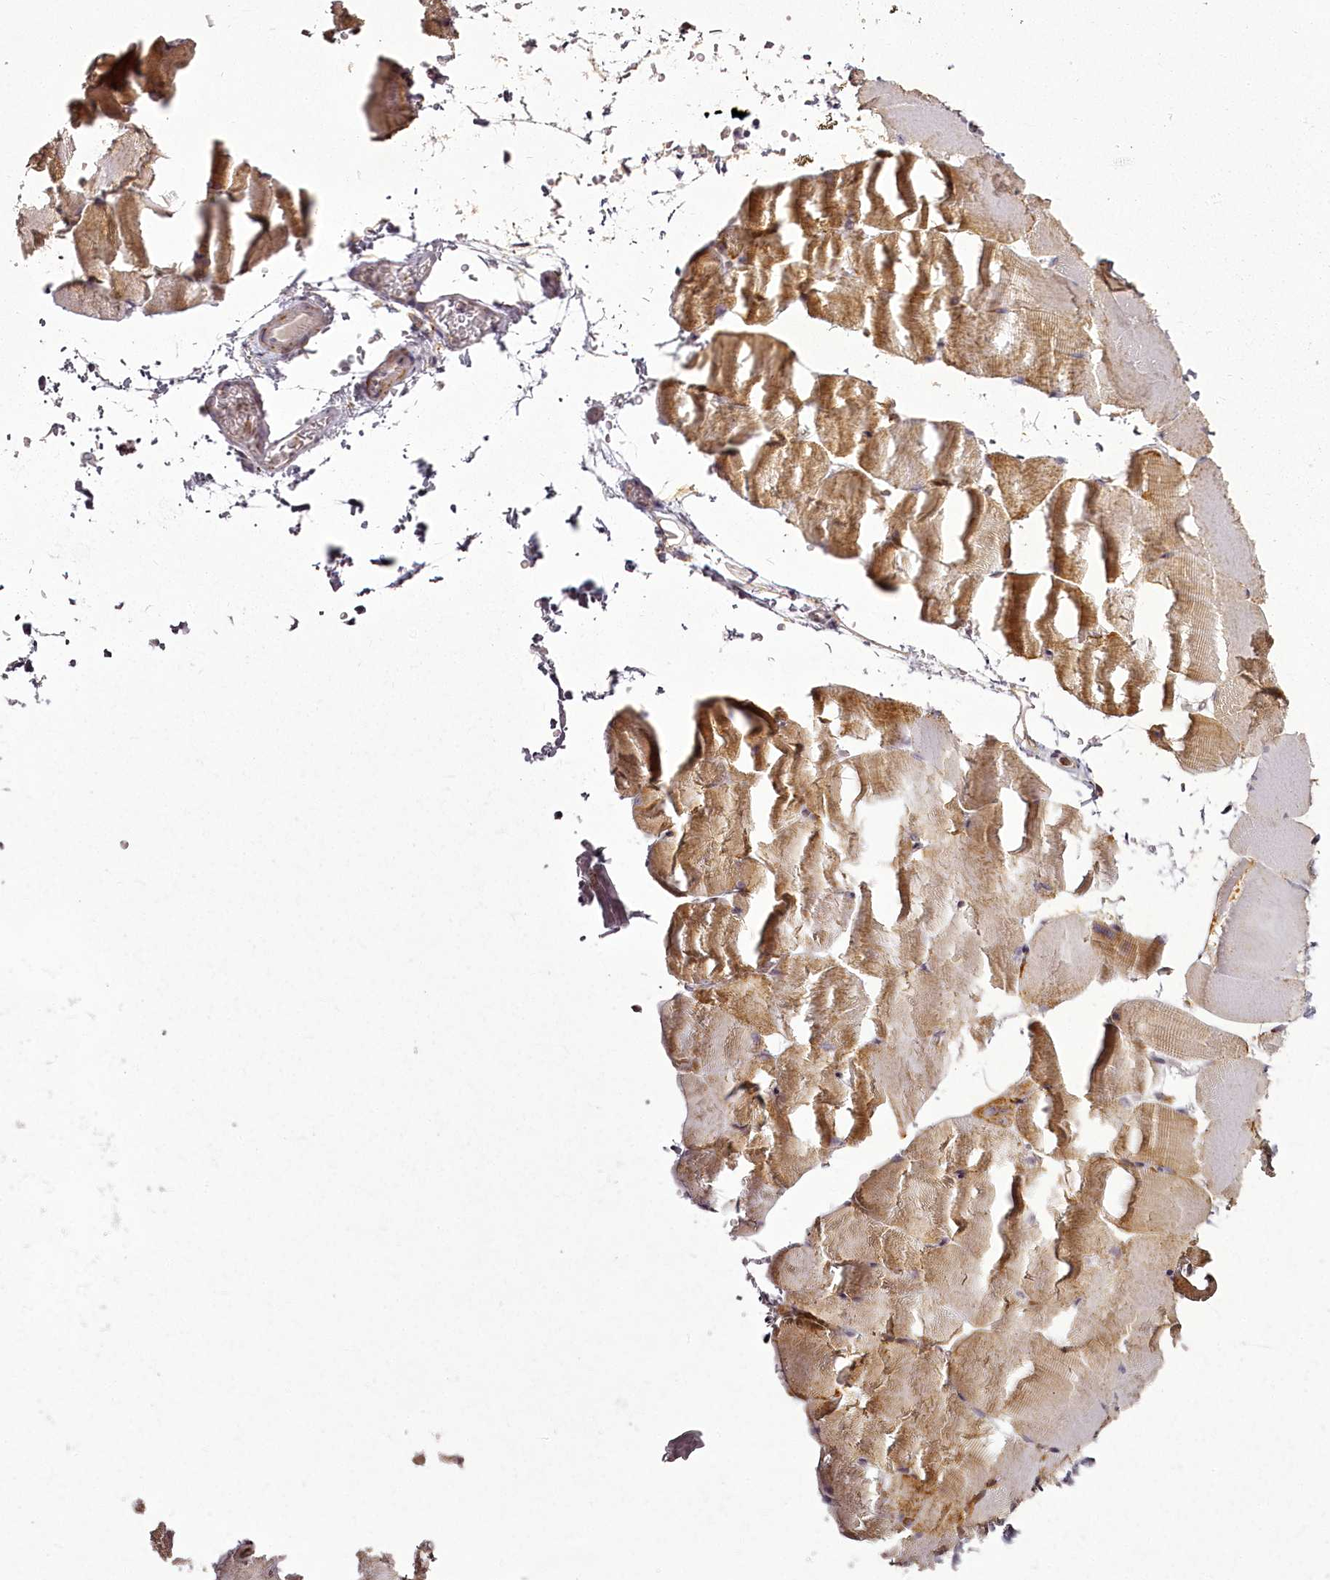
{"staining": {"intensity": "moderate", "quantity": "25%-75%", "location": "cytoplasmic/membranous"}, "tissue": "skeletal muscle", "cell_type": "Myocytes", "image_type": "normal", "snomed": [{"axis": "morphology", "description": "Normal tissue, NOS"}, {"axis": "topography", "description": "Skeletal muscle"}, {"axis": "topography", "description": "Parathyroid gland"}], "caption": "This micrograph exhibits normal skeletal muscle stained with IHC to label a protein in brown. The cytoplasmic/membranous of myocytes show moderate positivity for the protein. Nuclei are counter-stained blue.", "gene": "CHCHD2", "patient": {"sex": "female", "age": 37}}